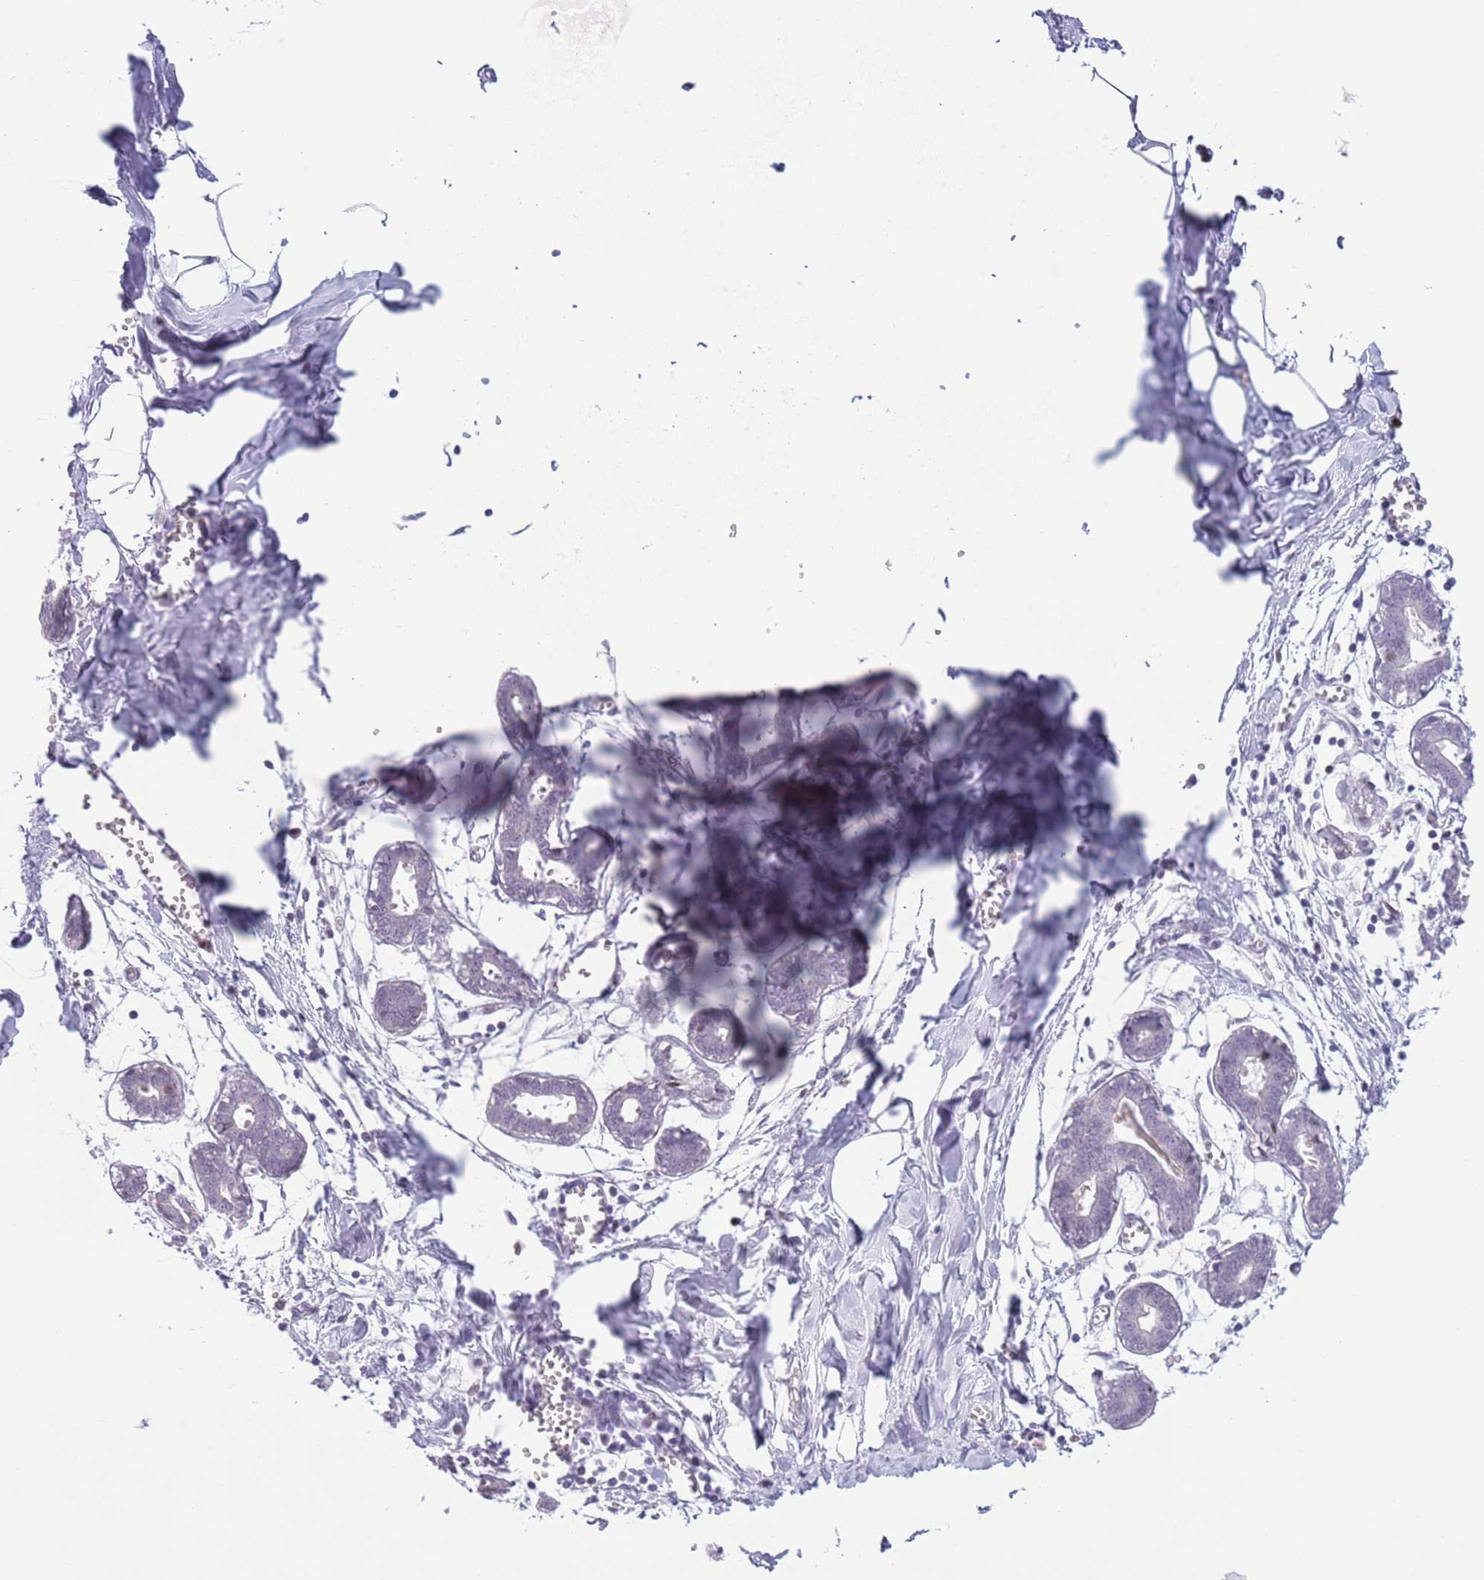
{"staining": {"intensity": "negative", "quantity": "none", "location": "none"}, "tissue": "breast", "cell_type": "Adipocytes", "image_type": "normal", "snomed": [{"axis": "morphology", "description": "Normal tissue, NOS"}, {"axis": "topography", "description": "Breast"}], "caption": "DAB immunohistochemical staining of unremarkable human breast displays no significant staining in adipocytes. The staining is performed using DAB (3,3'-diaminobenzidine) brown chromogen with nuclei counter-stained in using hematoxylin.", "gene": "MFSD10", "patient": {"sex": "female", "age": 27}}